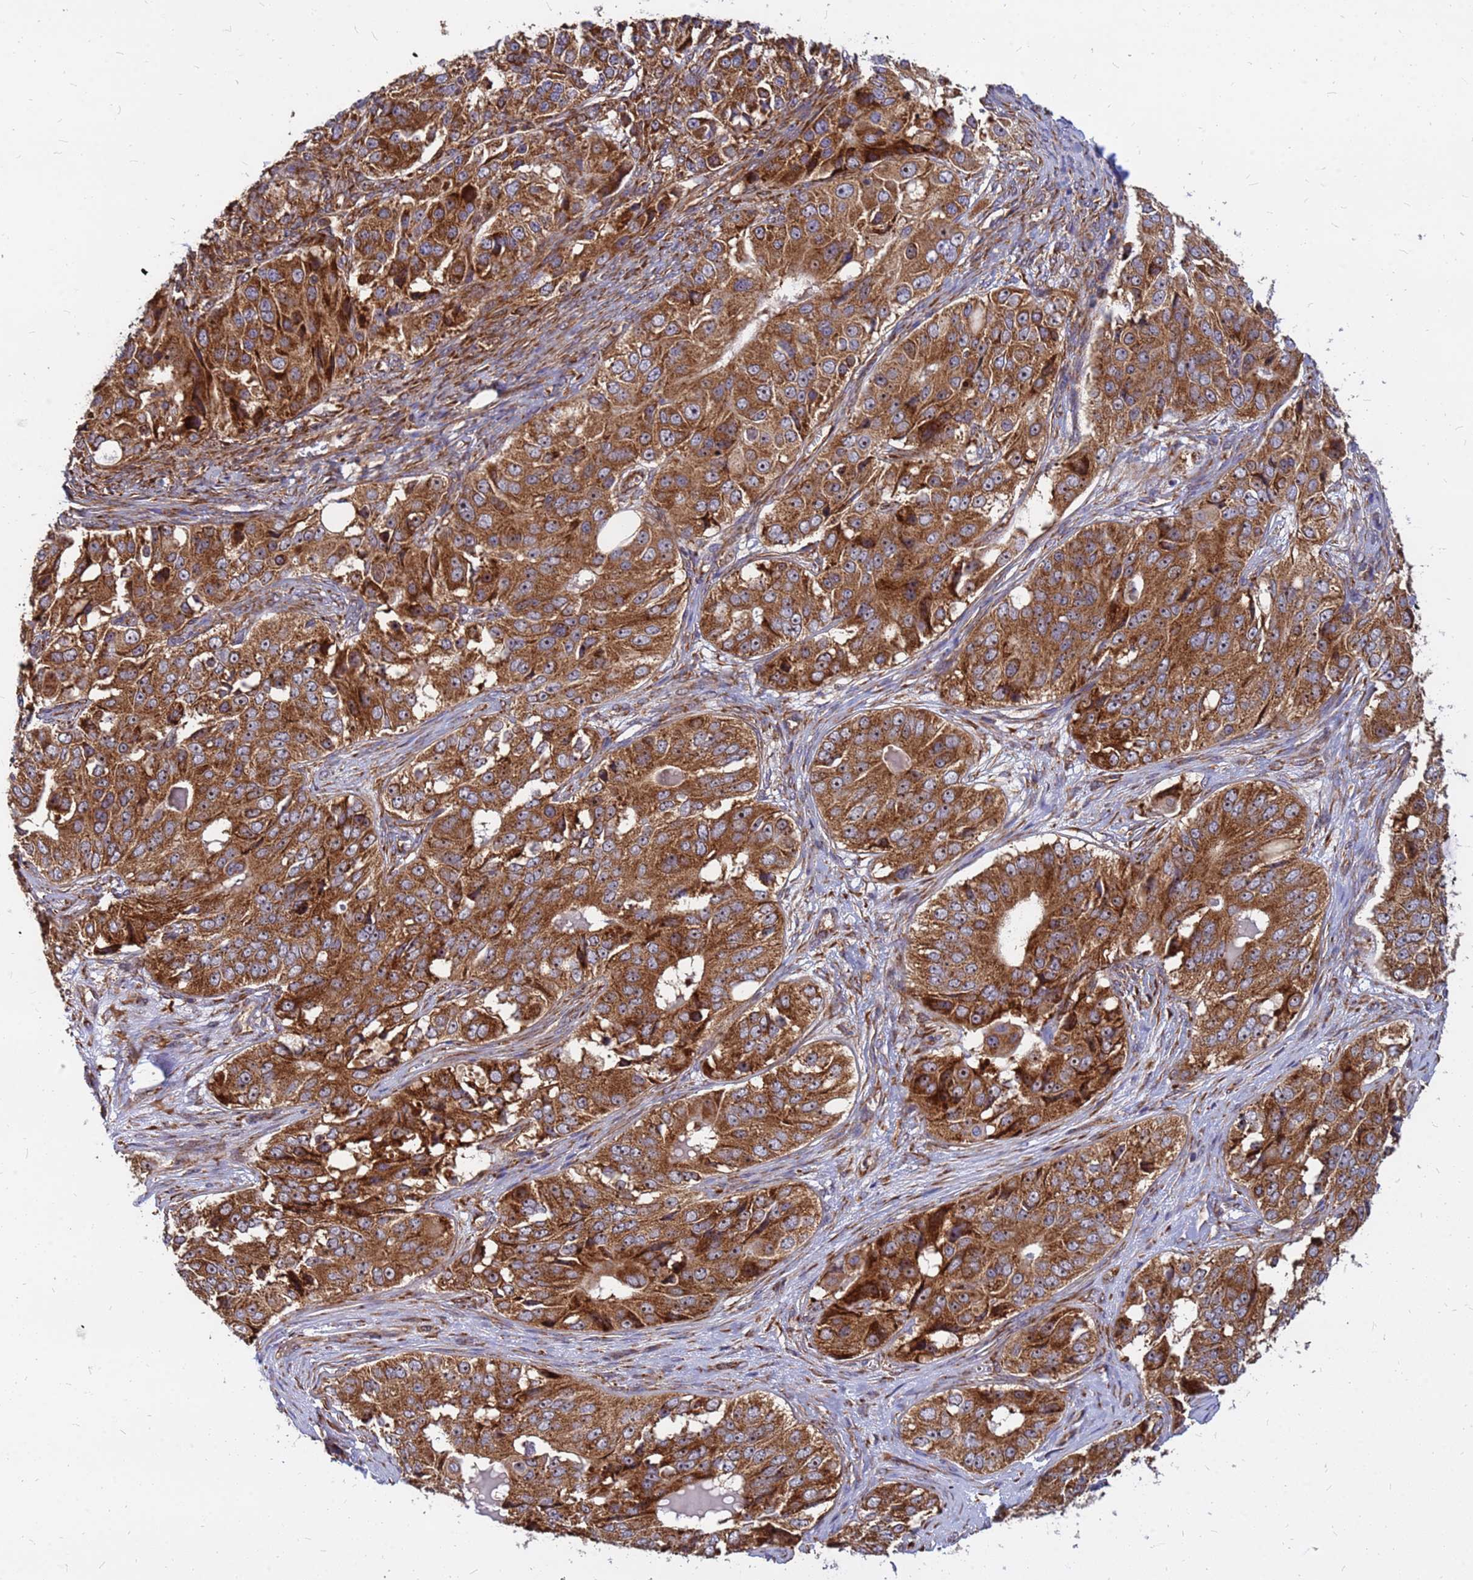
{"staining": {"intensity": "strong", "quantity": ">75%", "location": "cytoplasmic/membranous"}, "tissue": "ovarian cancer", "cell_type": "Tumor cells", "image_type": "cancer", "snomed": [{"axis": "morphology", "description": "Carcinoma, endometroid"}, {"axis": "topography", "description": "Ovary"}], "caption": "Tumor cells reveal strong cytoplasmic/membranous staining in about >75% of cells in ovarian cancer (endometroid carcinoma).", "gene": "RPL8", "patient": {"sex": "female", "age": 51}}